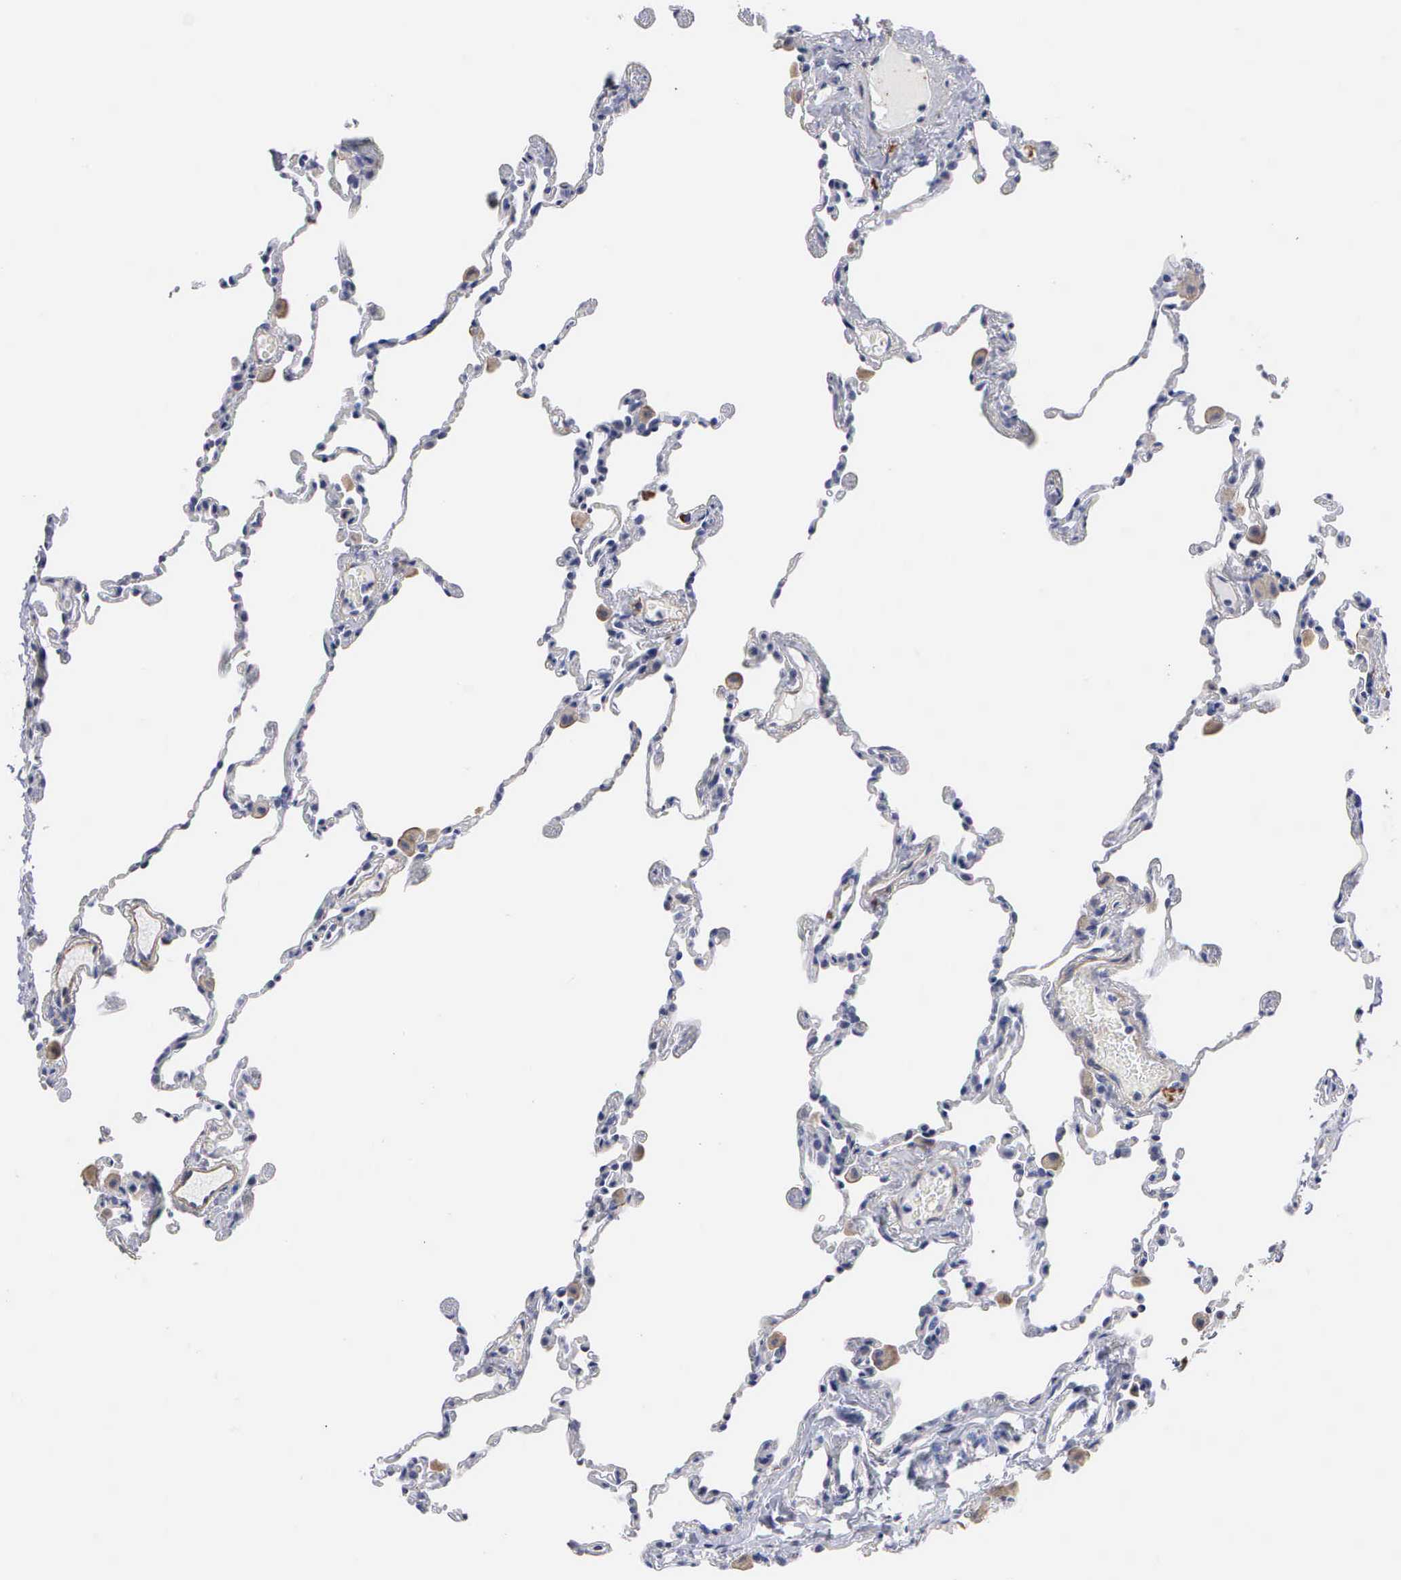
{"staining": {"intensity": "negative", "quantity": "none", "location": "none"}, "tissue": "lung", "cell_type": "Alveolar cells", "image_type": "normal", "snomed": [{"axis": "morphology", "description": "Normal tissue, NOS"}, {"axis": "topography", "description": "Lung"}], "caption": "The immunohistochemistry (IHC) micrograph has no significant positivity in alveolar cells of lung.", "gene": "ELFN2", "patient": {"sex": "female", "age": 61}}